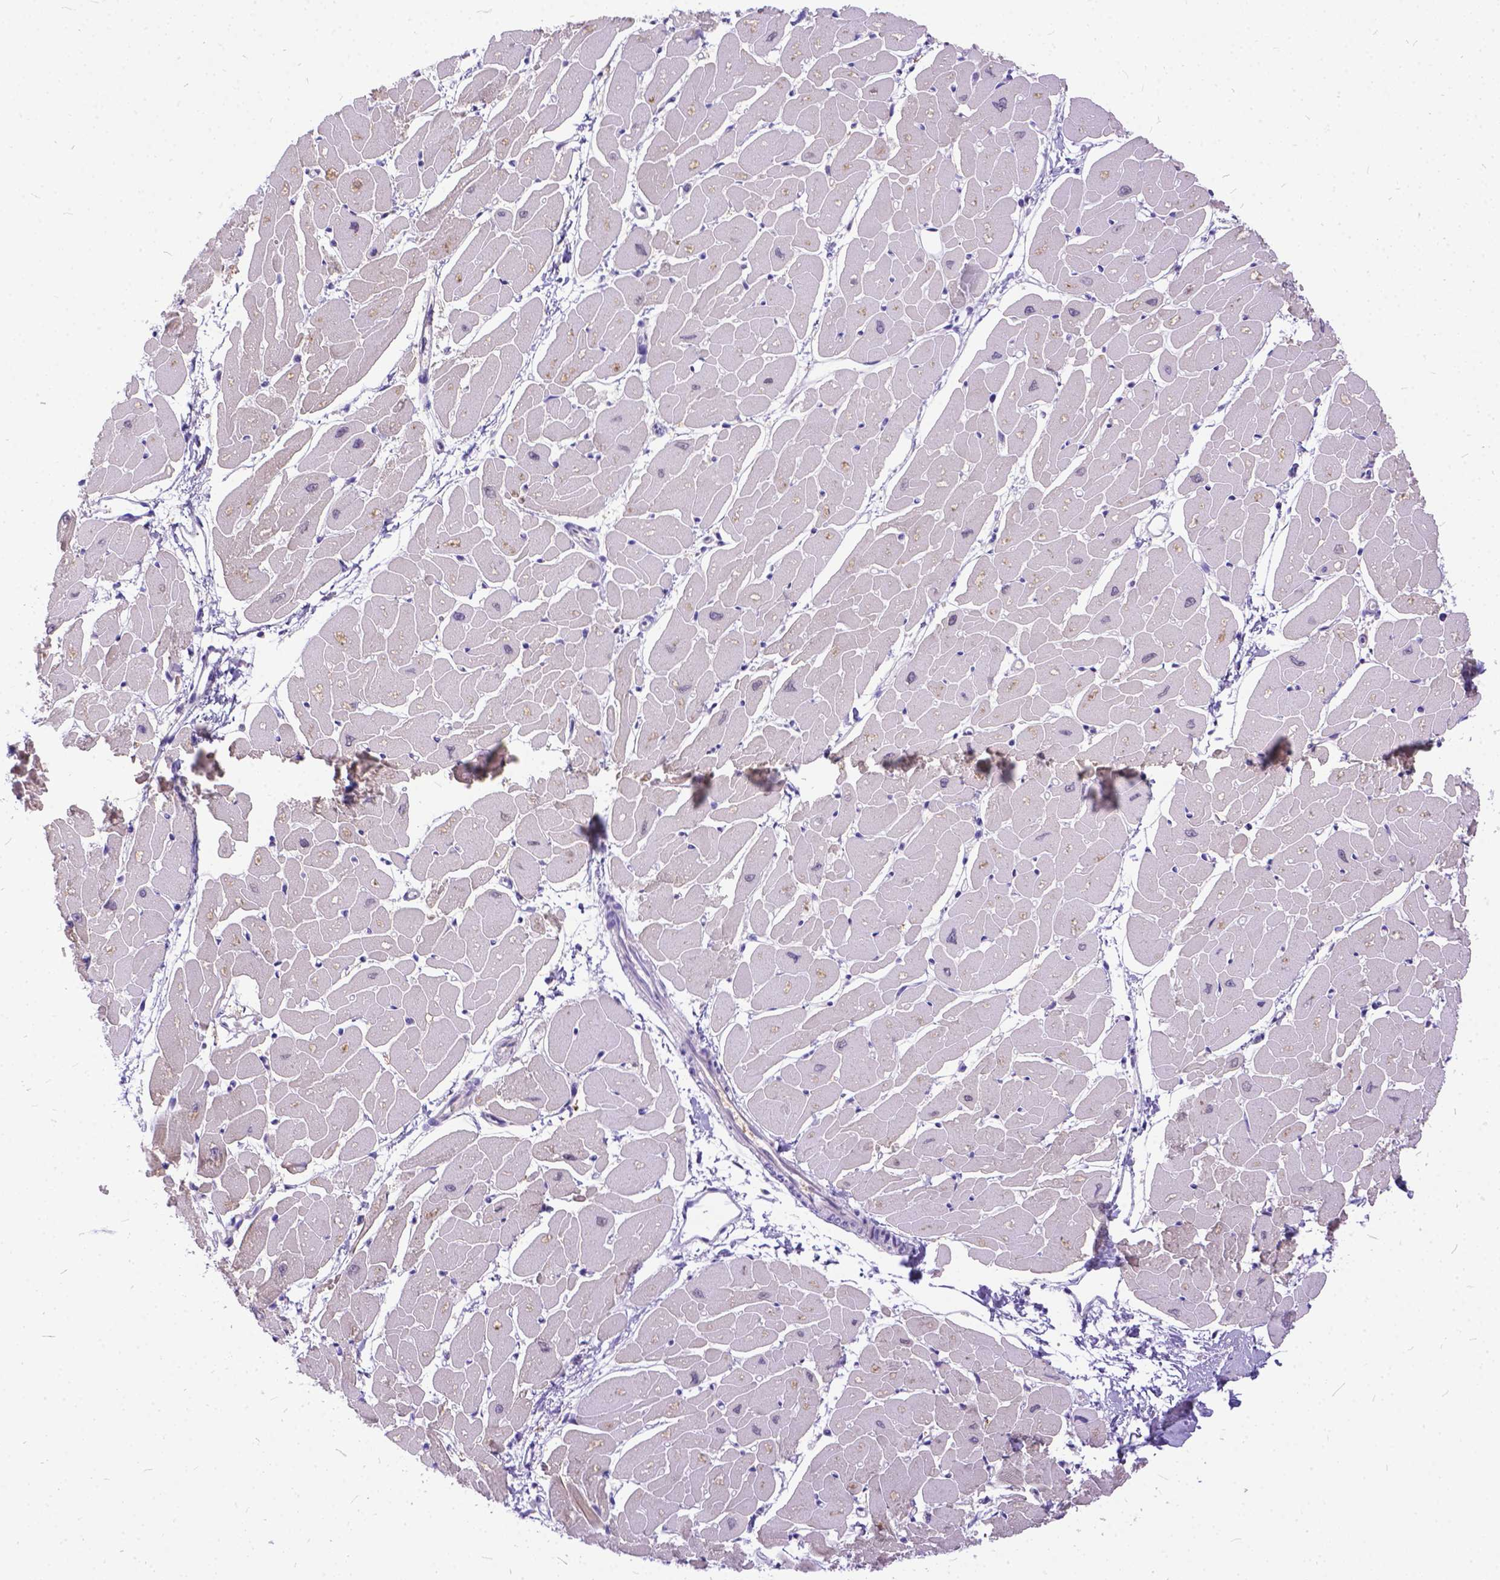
{"staining": {"intensity": "weak", "quantity": "25%-75%", "location": "cytoplasmic/membranous,nuclear"}, "tissue": "heart muscle", "cell_type": "Cardiomyocytes", "image_type": "normal", "snomed": [{"axis": "morphology", "description": "Normal tissue, NOS"}, {"axis": "topography", "description": "Heart"}], "caption": "DAB (3,3'-diaminobenzidine) immunohistochemical staining of benign human heart muscle demonstrates weak cytoplasmic/membranous,nuclear protein positivity in approximately 25%-75% of cardiomyocytes. The staining was performed using DAB to visualize the protein expression in brown, while the nuclei were stained in blue with hematoxylin (Magnification: 20x).", "gene": "TMEM169", "patient": {"sex": "male", "age": 57}}